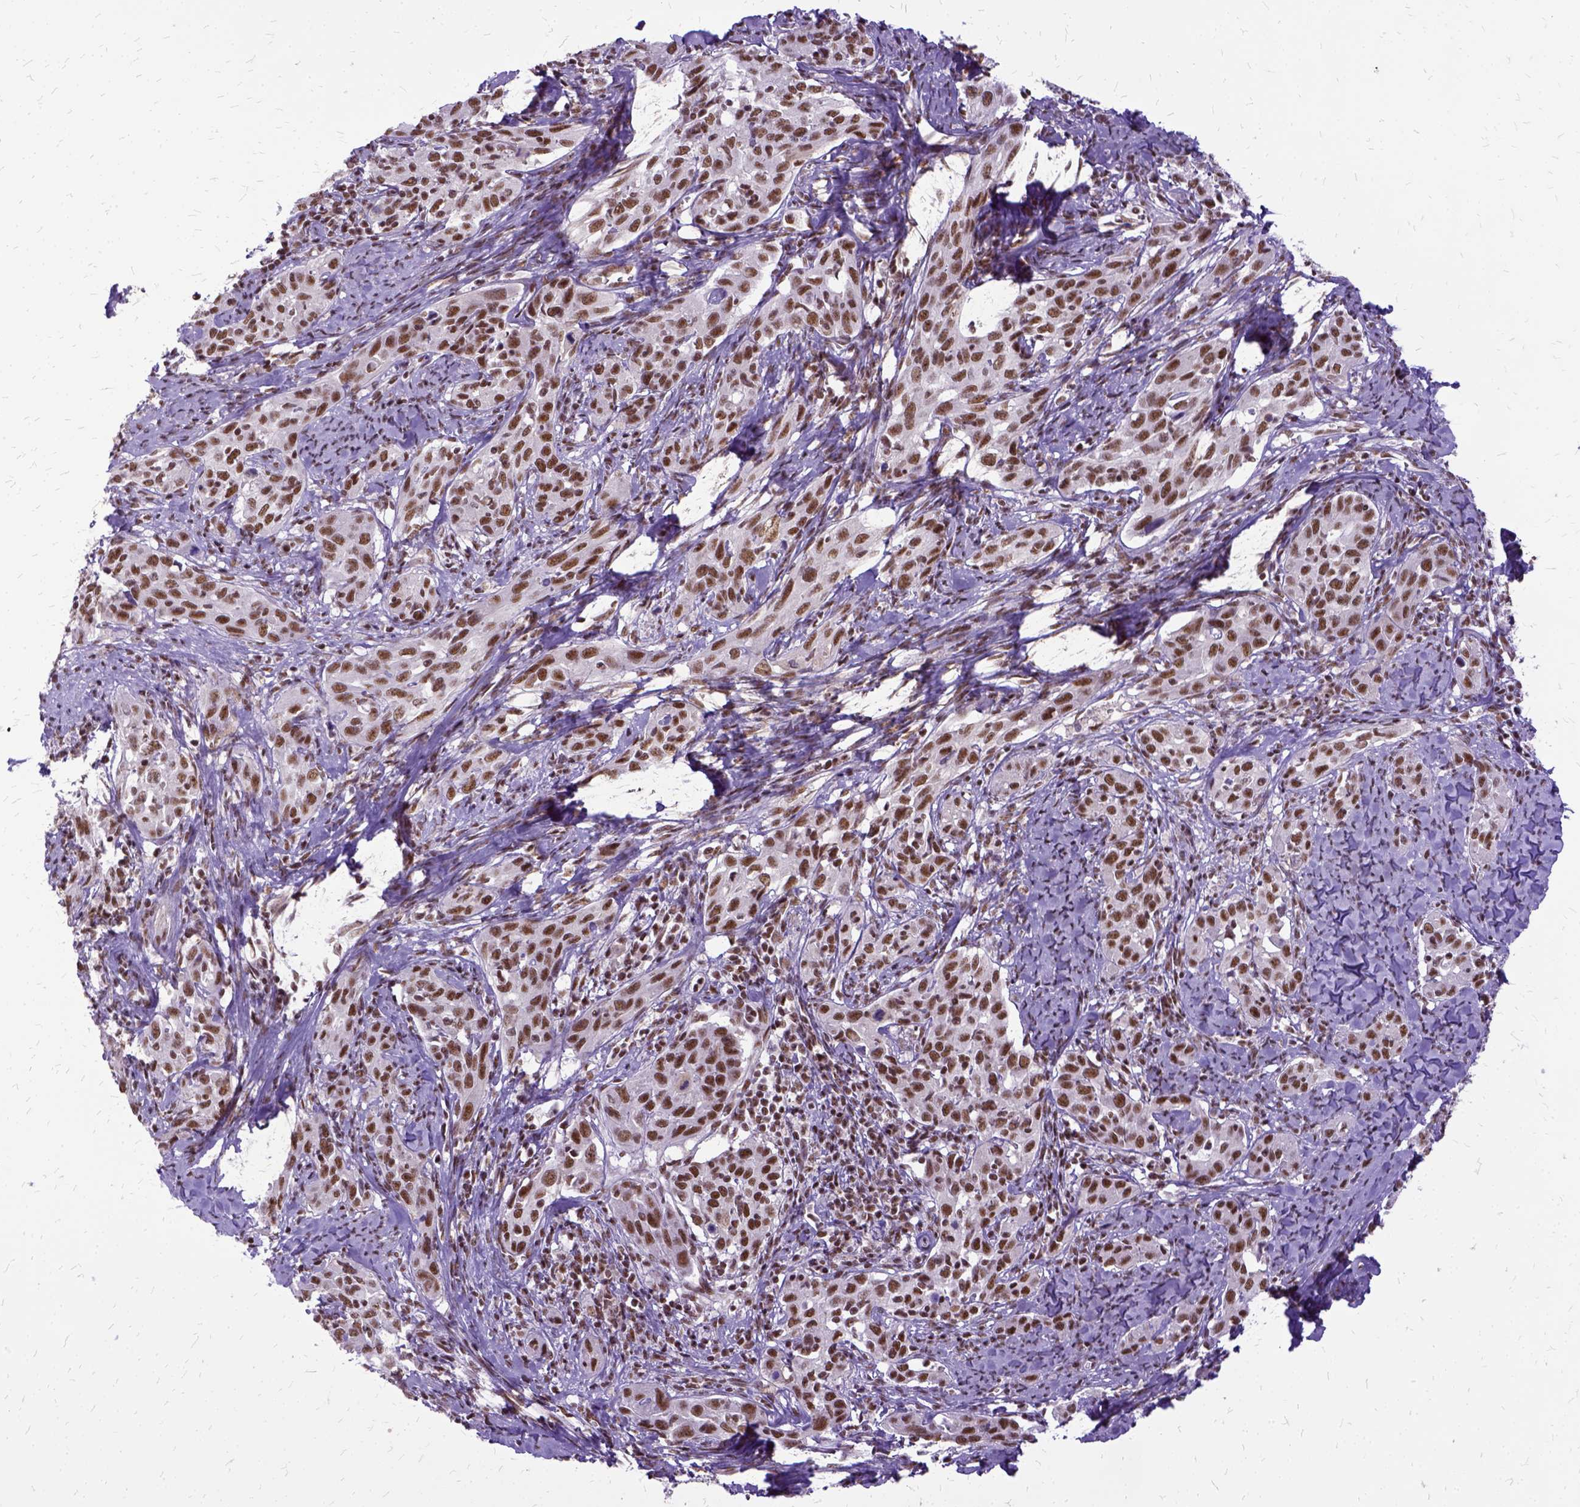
{"staining": {"intensity": "moderate", "quantity": ">75%", "location": "nuclear"}, "tissue": "cervical cancer", "cell_type": "Tumor cells", "image_type": "cancer", "snomed": [{"axis": "morphology", "description": "Squamous cell carcinoma, NOS"}, {"axis": "topography", "description": "Cervix"}], "caption": "Human squamous cell carcinoma (cervical) stained for a protein (brown) reveals moderate nuclear positive expression in about >75% of tumor cells.", "gene": "SETD1A", "patient": {"sex": "female", "age": 51}}